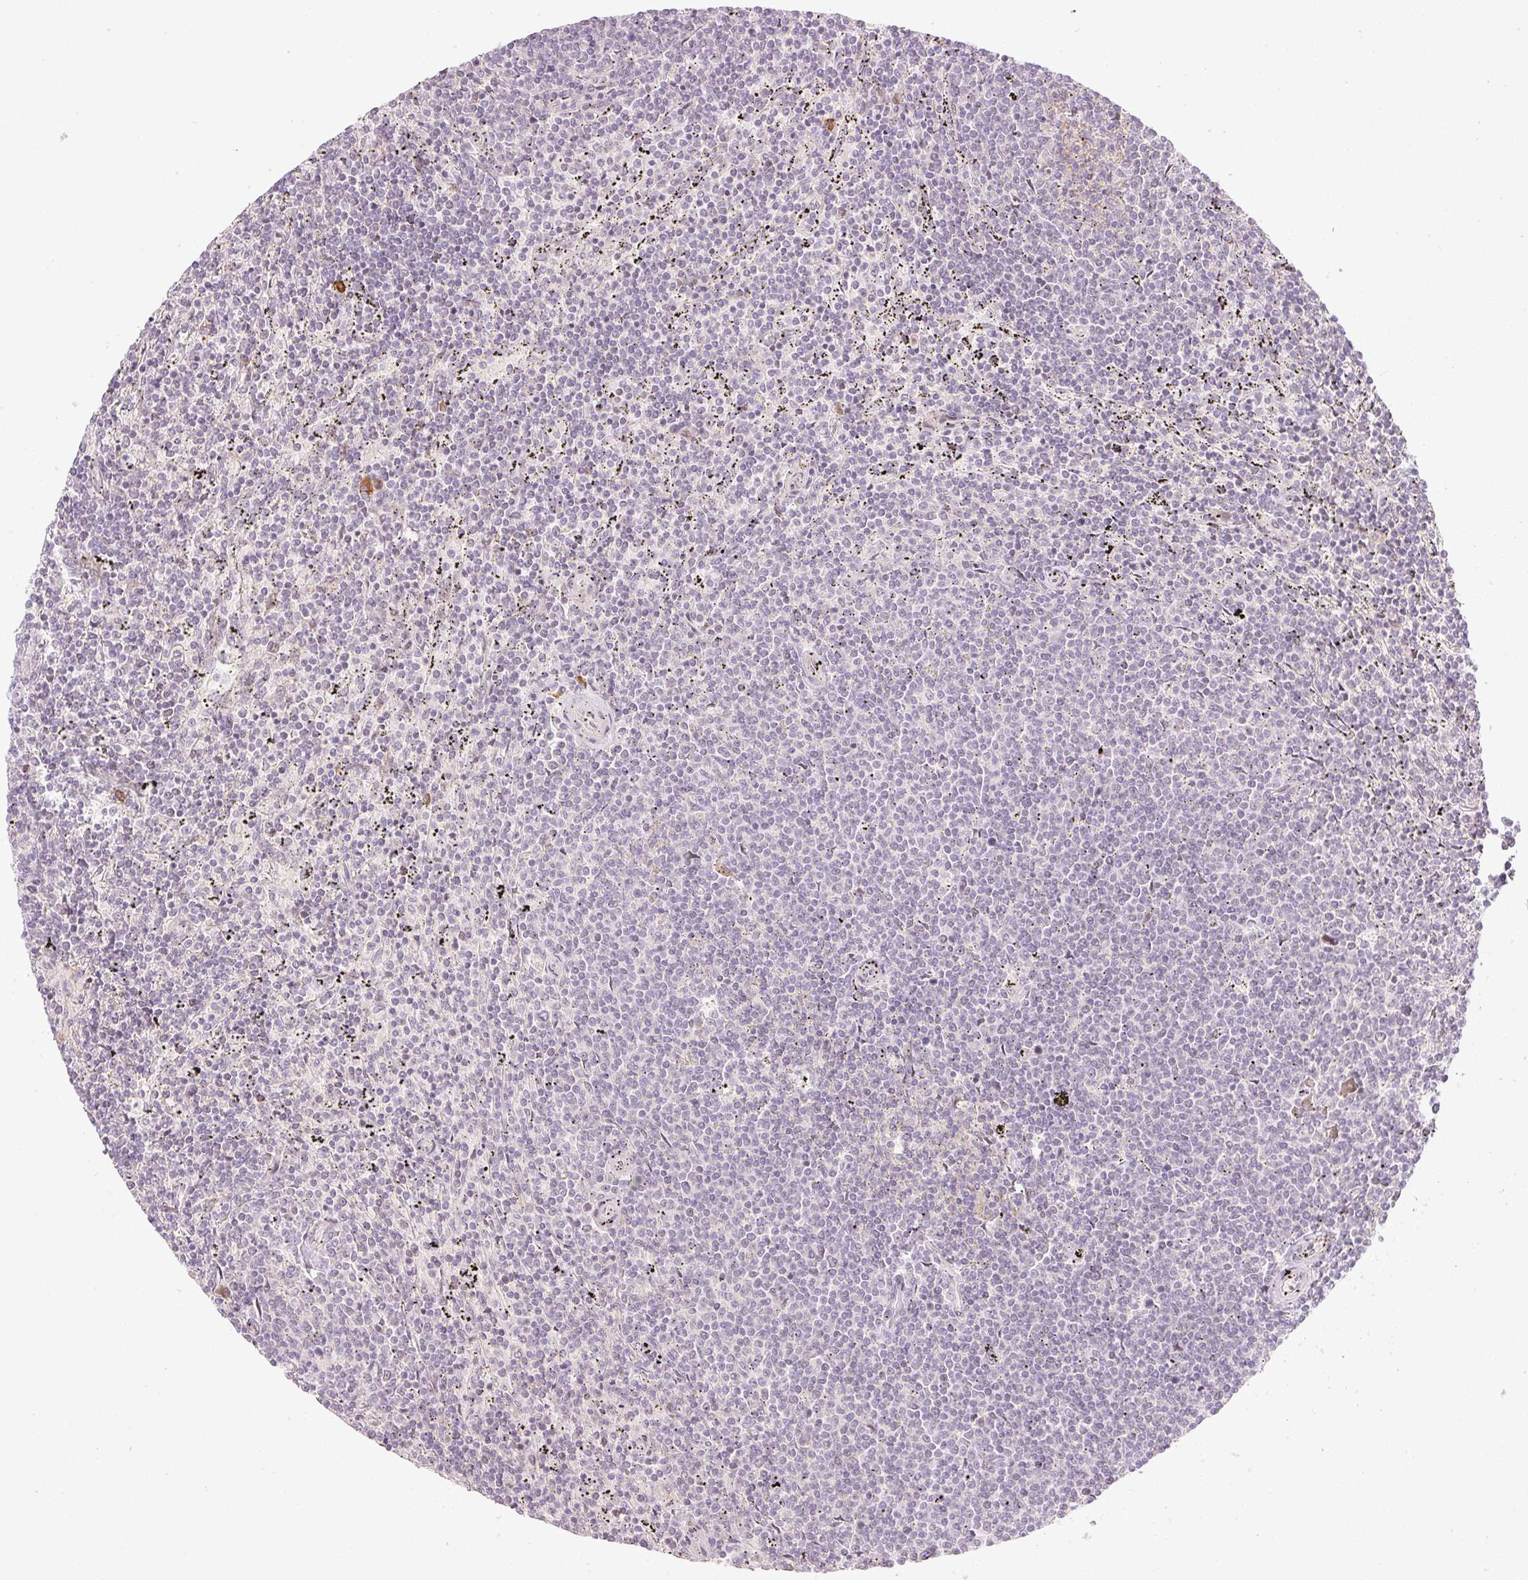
{"staining": {"intensity": "negative", "quantity": "none", "location": "none"}, "tissue": "lymphoma", "cell_type": "Tumor cells", "image_type": "cancer", "snomed": [{"axis": "morphology", "description": "Malignant lymphoma, non-Hodgkin's type, Low grade"}, {"axis": "topography", "description": "Spleen"}], "caption": "Immunohistochemistry of human low-grade malignant lymphoma, non-Hodgkin's type exhibits no expression in tumor cells.", "gene": "AAR2", "patient": {"sex": "female", "age": 50}}